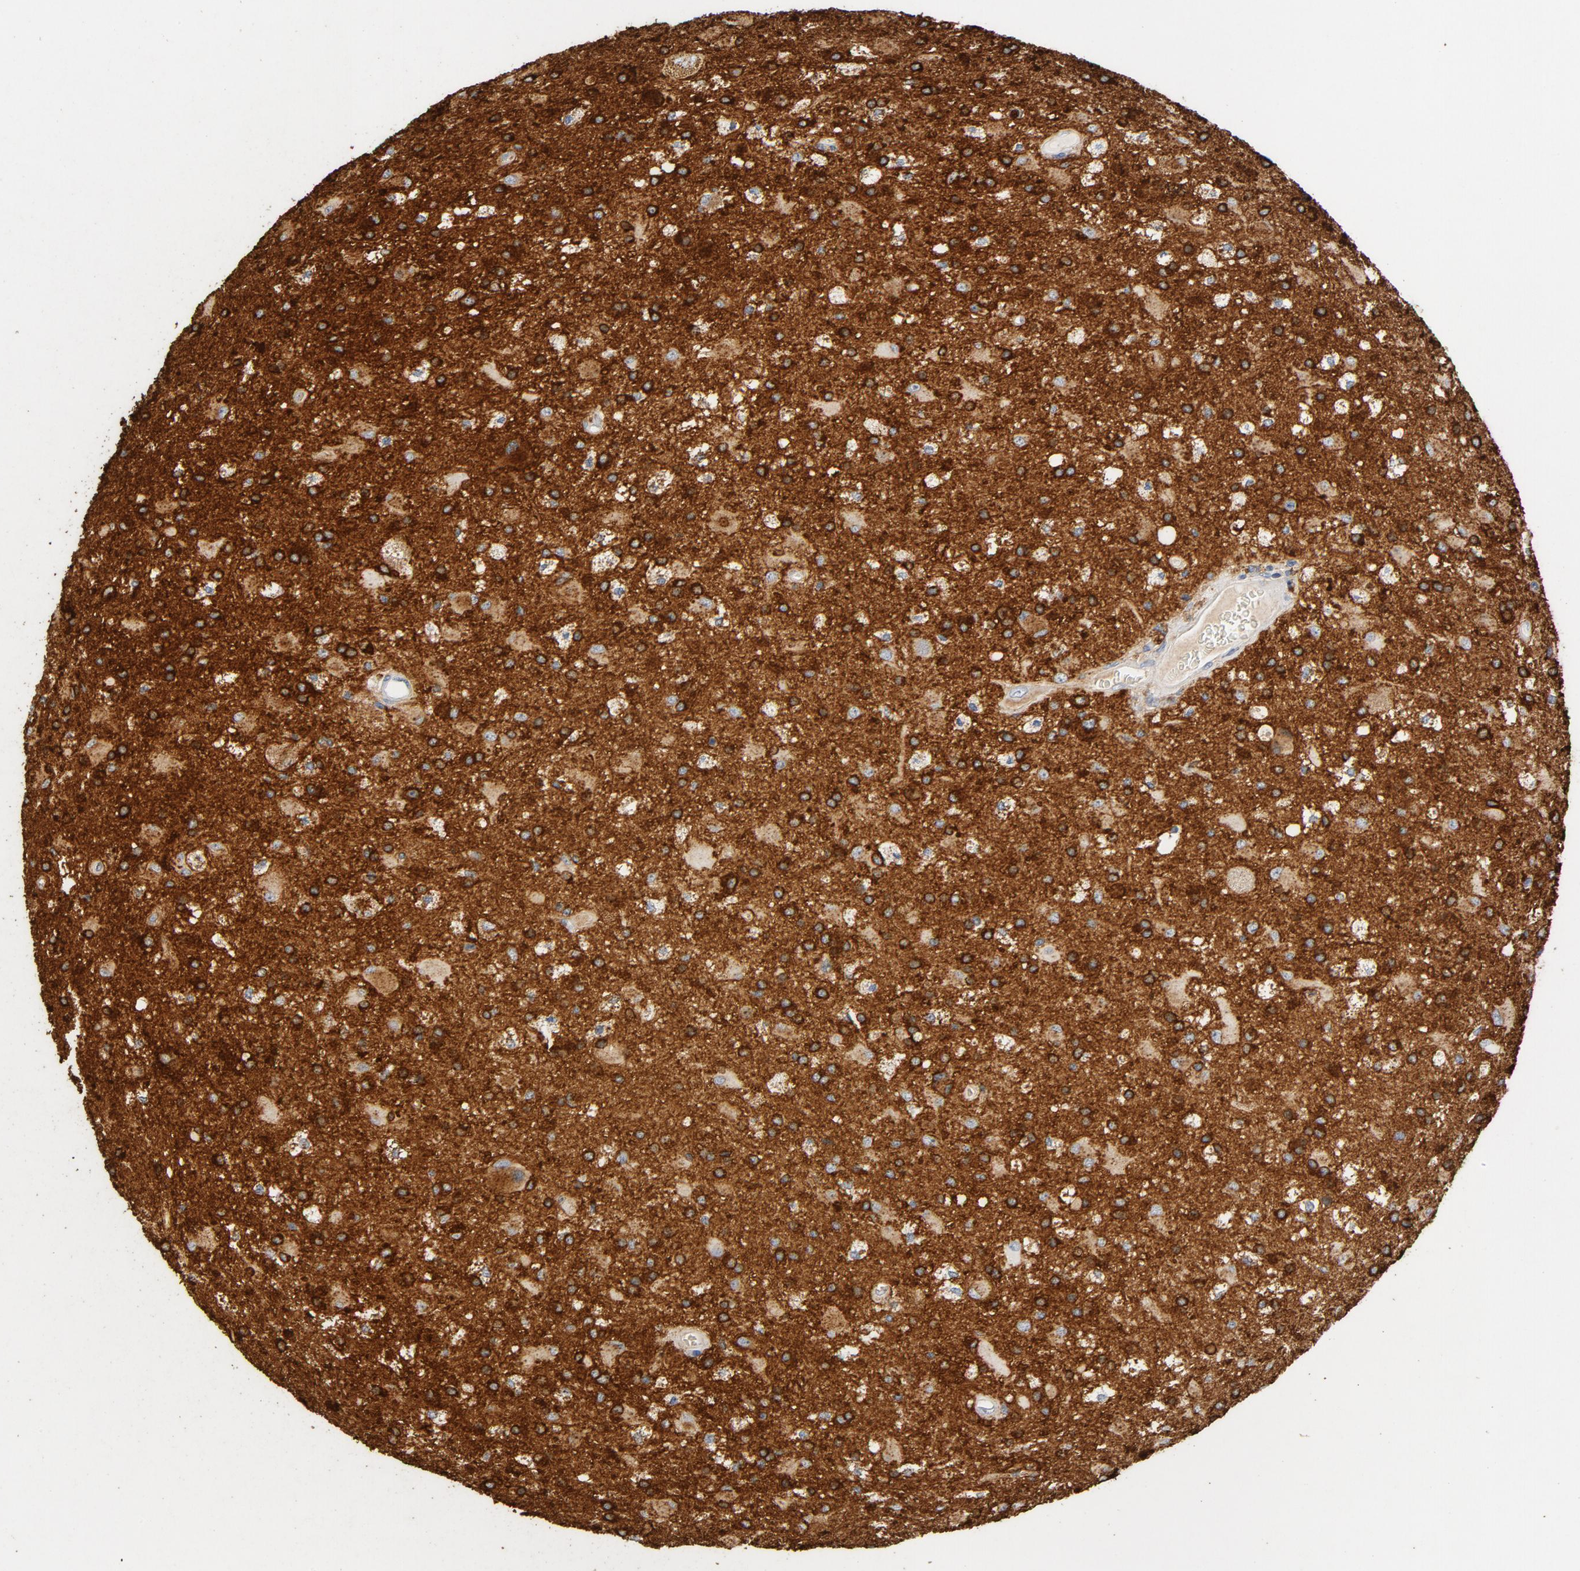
{"staining": {"intensity": "strong", "quantity": ">75%", "location": "cytoplasmic/membranous"}, "tissue": "glioma", "cell_type": "Tumor cells", "image_type": "cancer", "snomed": [{"axis": "morphology", "description": "Glioma, malignant, Low grade"}, {"axis": "topography", "description": "Brain"}], "caption": "There is high levels of strong cytoplasmic/membranous positivity in tumor cells of glioma, as demonstrated by immunohistochemical staining (brown color).", "gene": "PTPRB", "patient": {"sex": "male", "age": 58}}